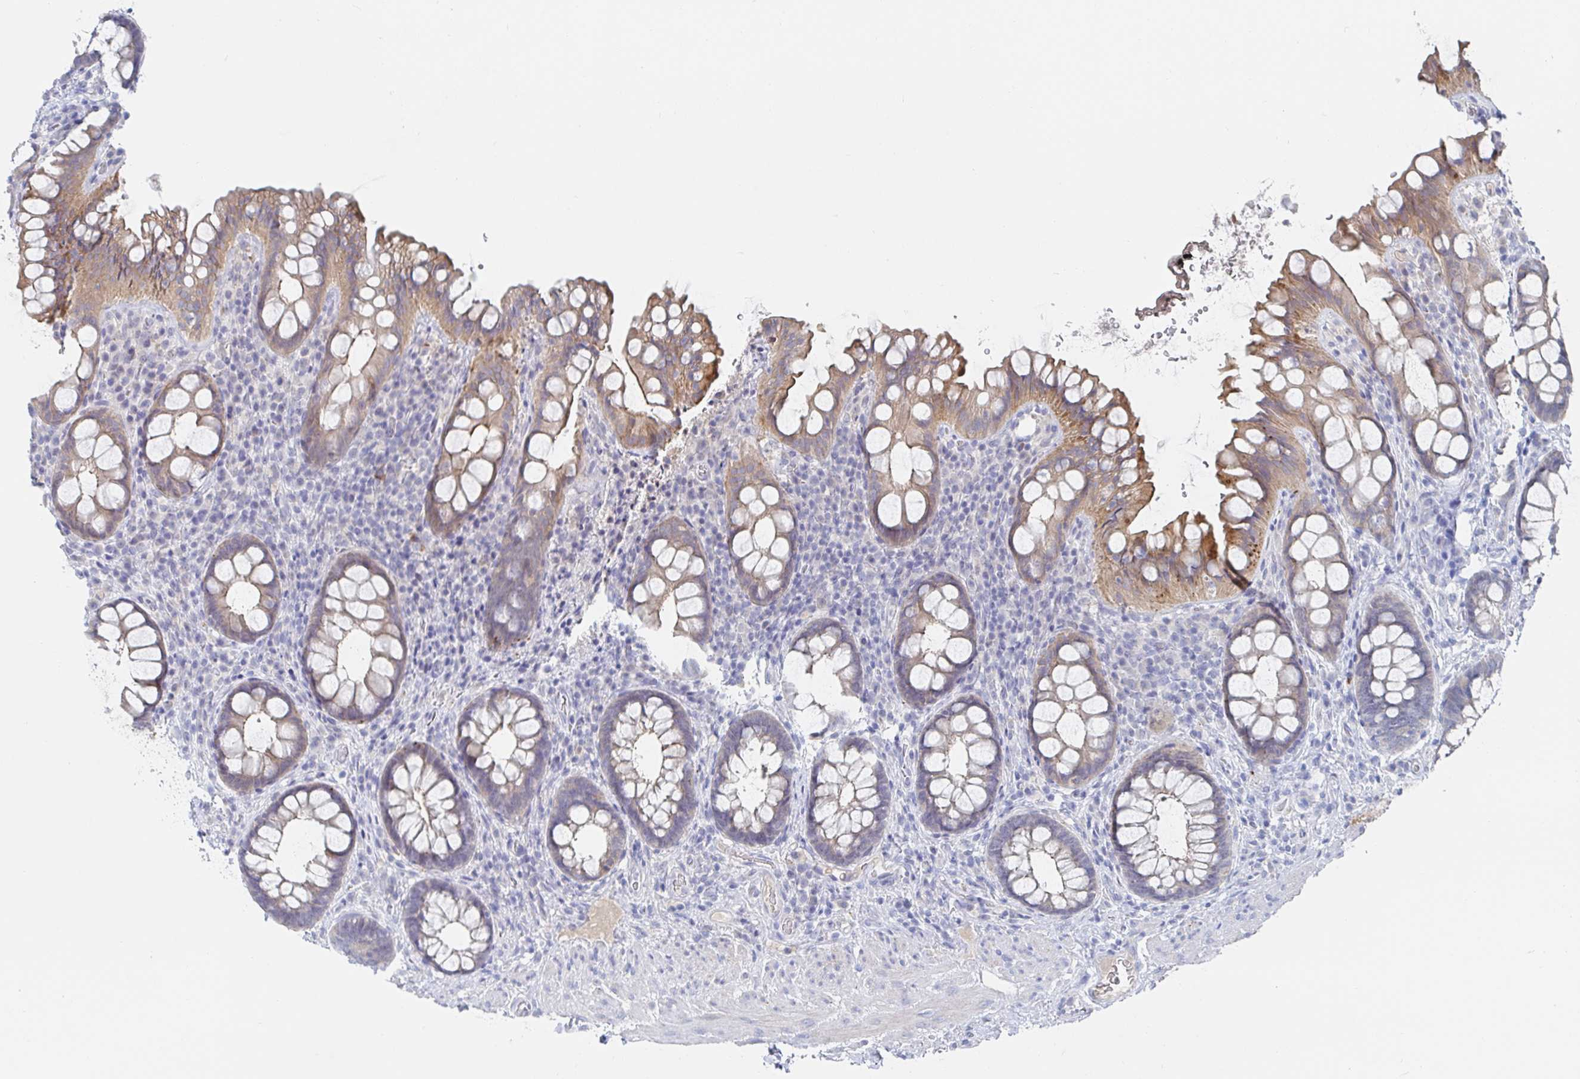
{"staining": {"intensity": "moderate", "quantity": "25%-75%", "location": "cytoplasmic/membranous"}, "tissue": "rectum", "cell_type": "Glandular cells", "image_type": "normal", "snomed": [{"axis": "morphology", "description": "Normal tissue, NOS"}, {"axis": "topography", "description": "Rectum"}, {"axis": "topography", "description": "Peripheral nerve tissue"}], "caption": "Normal rectum exhibits moderate cytoplasmic/membranous expression in about 25%-75% of glandular cells.", "gene": "ZNF100", "patient": {"sex": "female", "age": 69}}